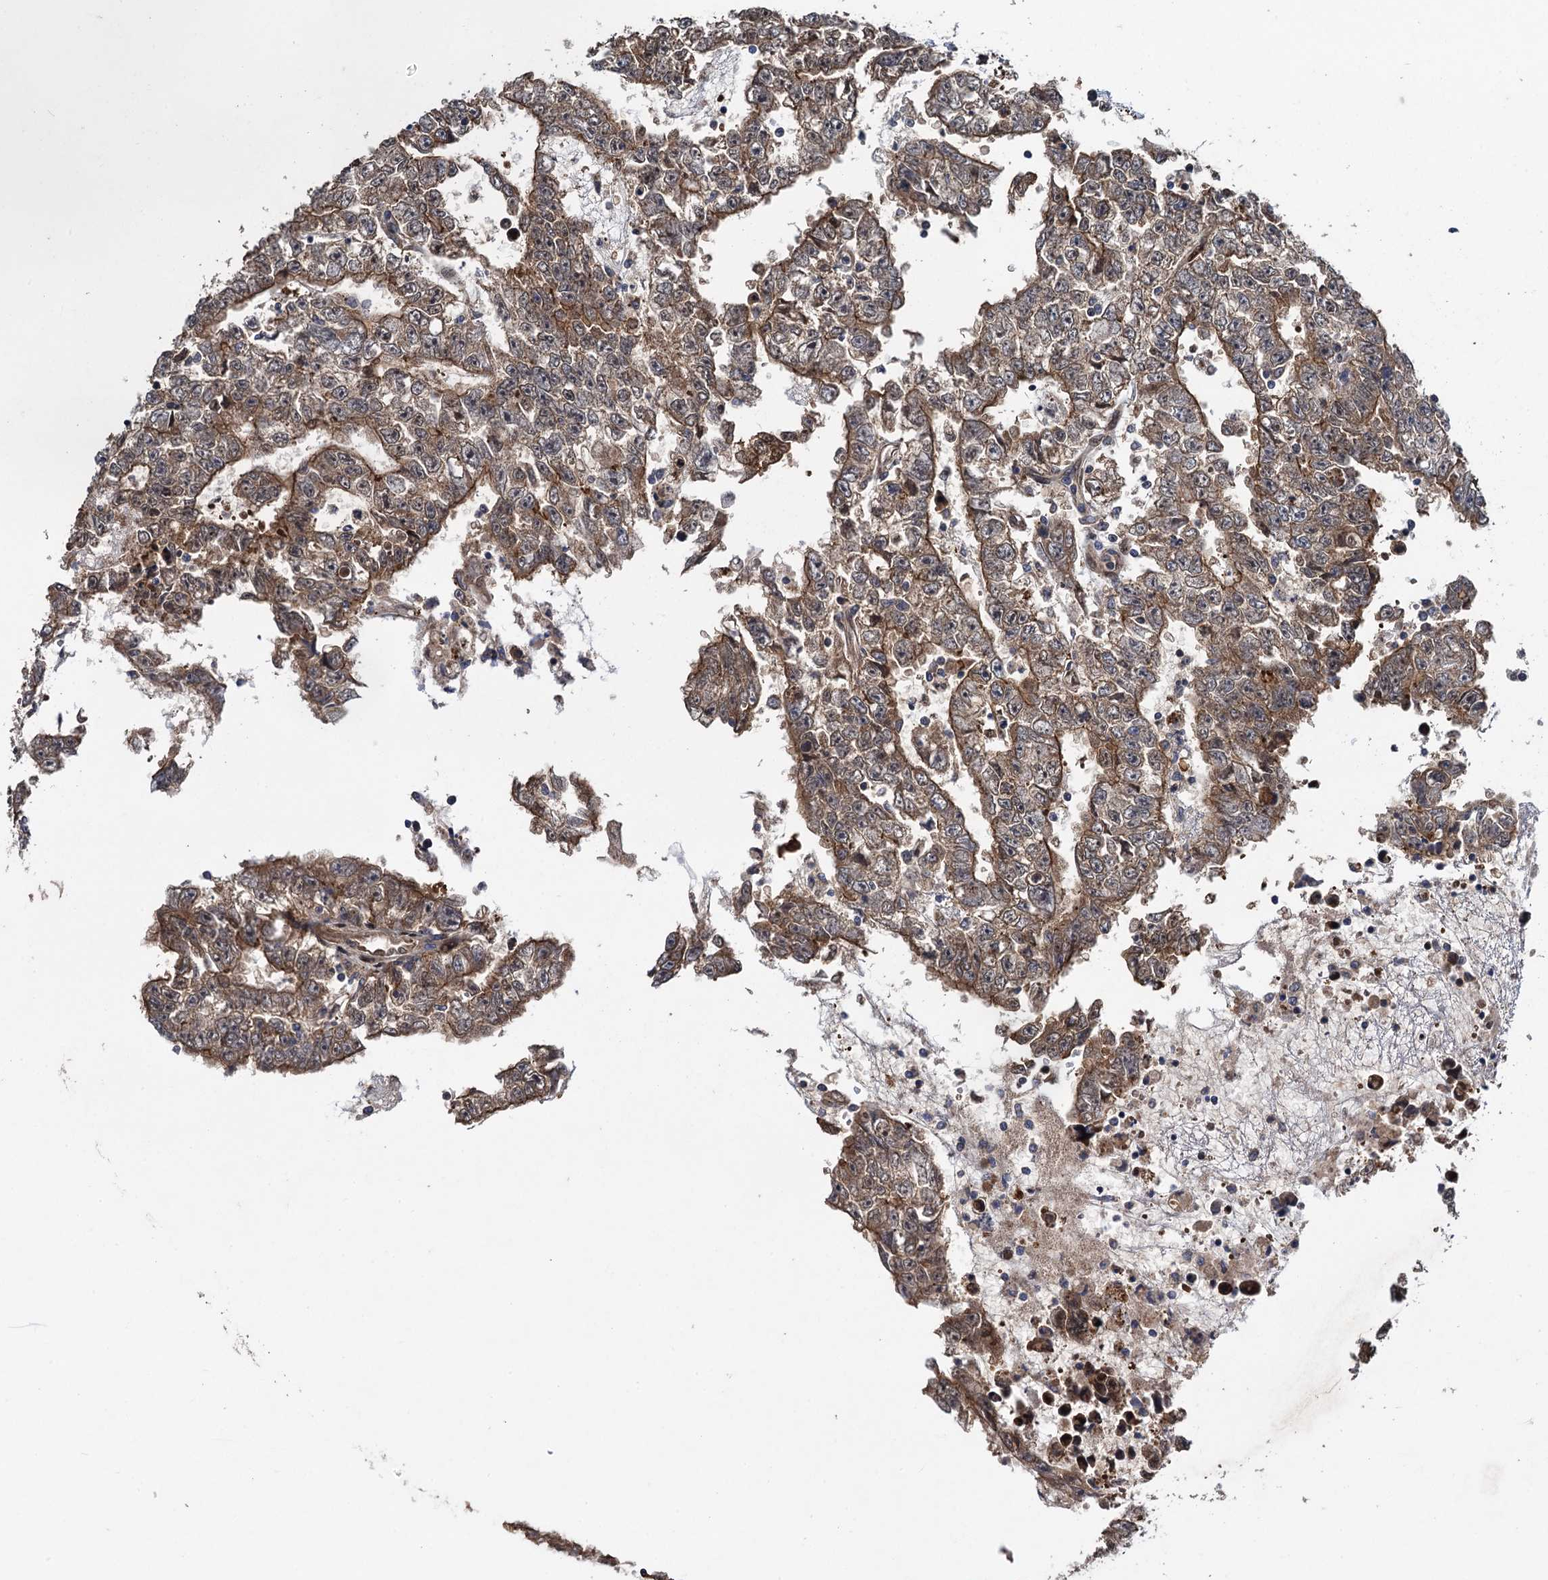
{"staining": {"intensity": "strong", "quantity": ">75%", "location": "cytoplasmic/membranous"}, "tissue": "testis cancer", "cell_type": "Tumor cells", "image_type": "cancer", "snomed": [{"axis": "morphology", "description": "Carcinoma, Embryonal, NOS"}, {"axis": "topography", "description": "Testis"}], "caption": "Protein staining of testis embryonal carcinoma tissue demonstrates strong cytoplasmic/membranous positivity in approximately >75% of tumor cells. (IHC, brightfield microscopy, high magnification).", "gene": "RHOBTB1", "patient": {"sex": "male", "age": 25}}